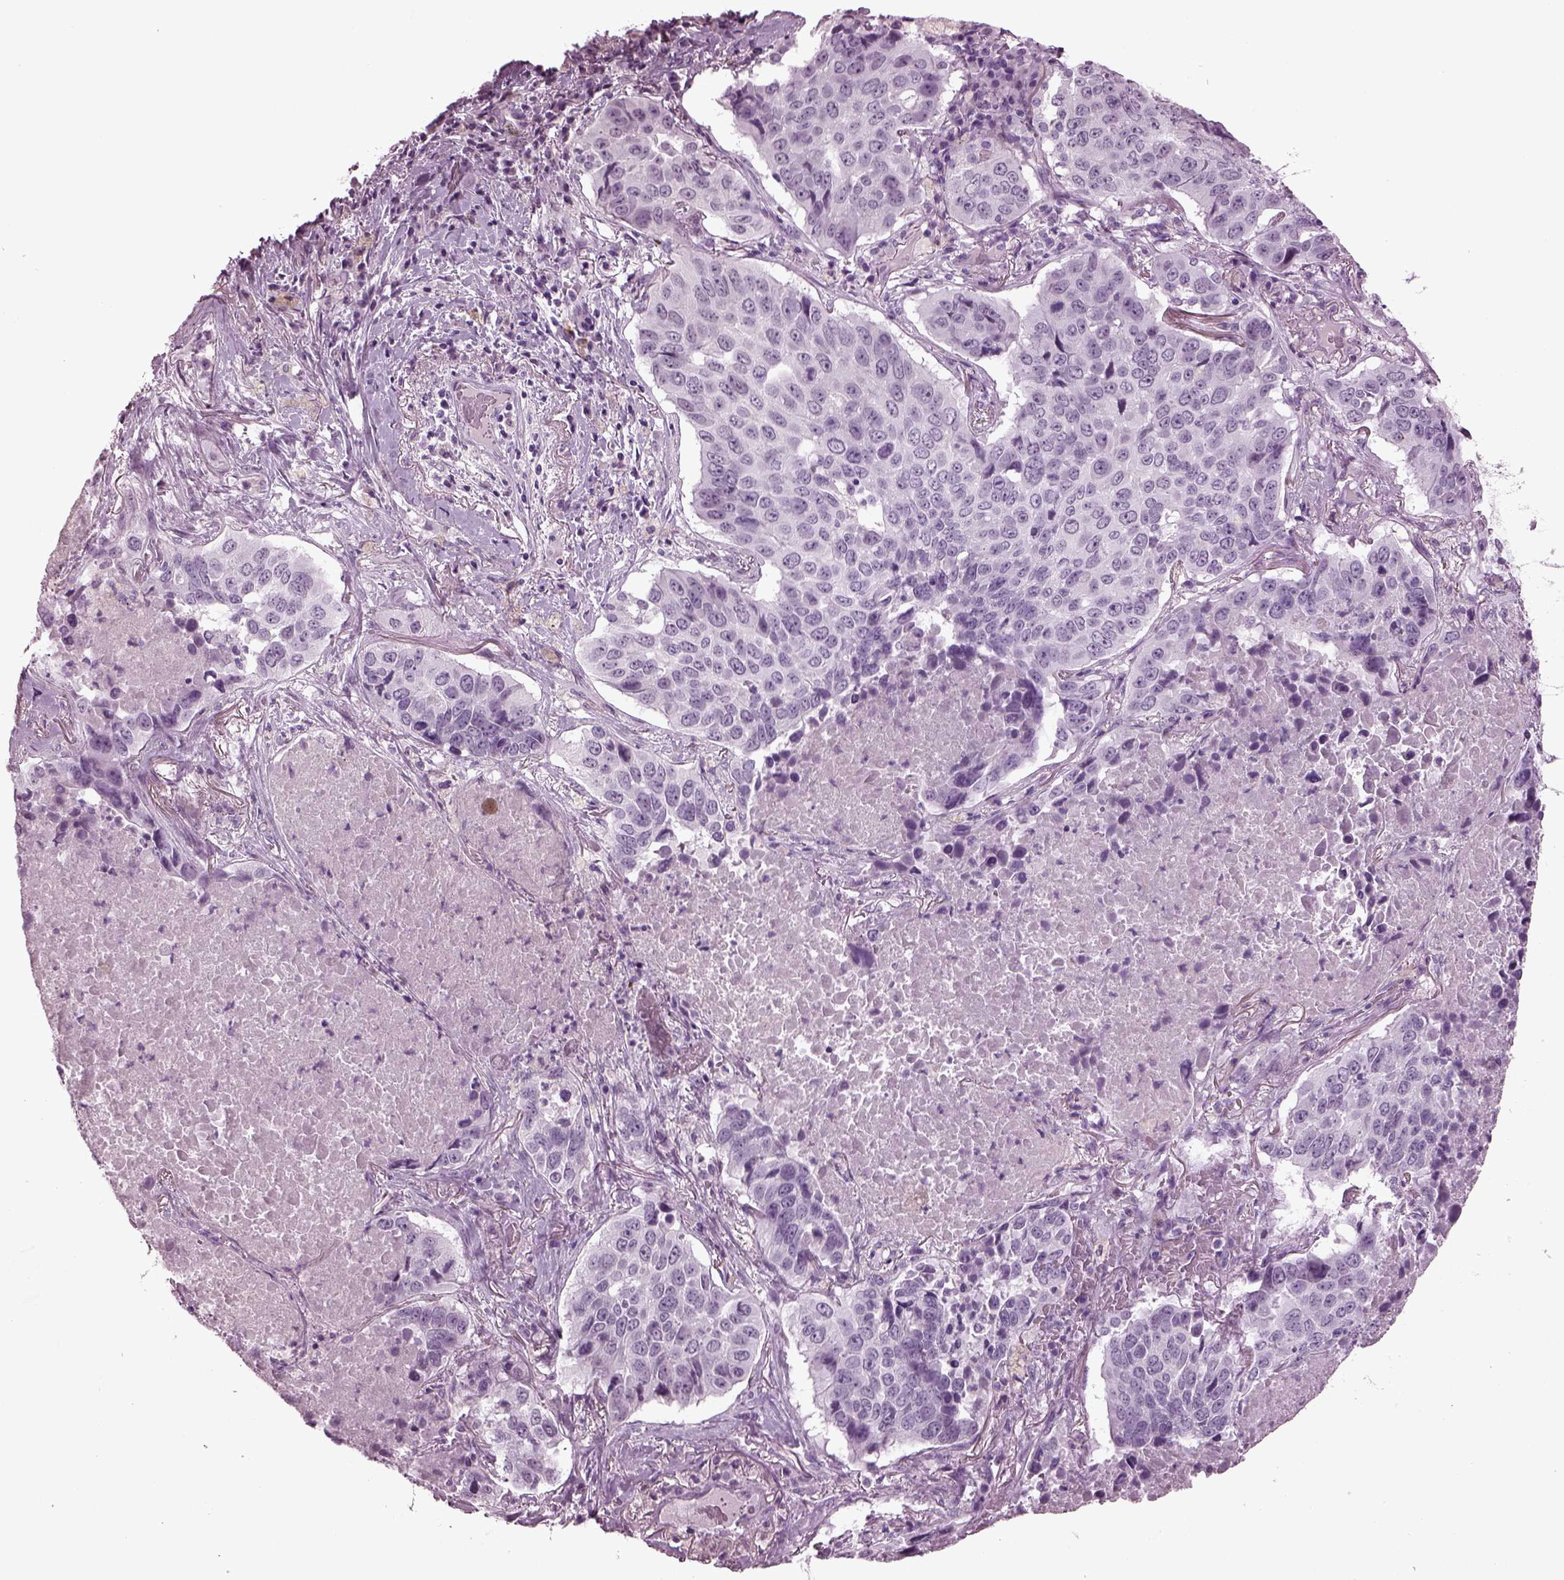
{"staining": {"intensity": "negative", "quantity": "none", "location": "none"}, "tissue": "lung cancer", "cell_type": "Tumor cells", "image_type": "cancer", "snomed": [{"axis": "morphology", "description": "Normal tissue, NOS"}, {"axis": "morphology", "description": "Squamous cell carcinoma, NOS"}, {"axis": "topography", "description": "Bronchus"}, {"axis": "topography", "description": "Lung"}], "caption": "Immunohistochemistry (IHC) of lung cancer exhibits no staining in tumor cells. (Brightfield microscopy of DAB (3,3'-diaminobenzidine) IHC at high magnification).", "gene": "SLC6A17", "patient": {"sex": "male", "age": 64}}